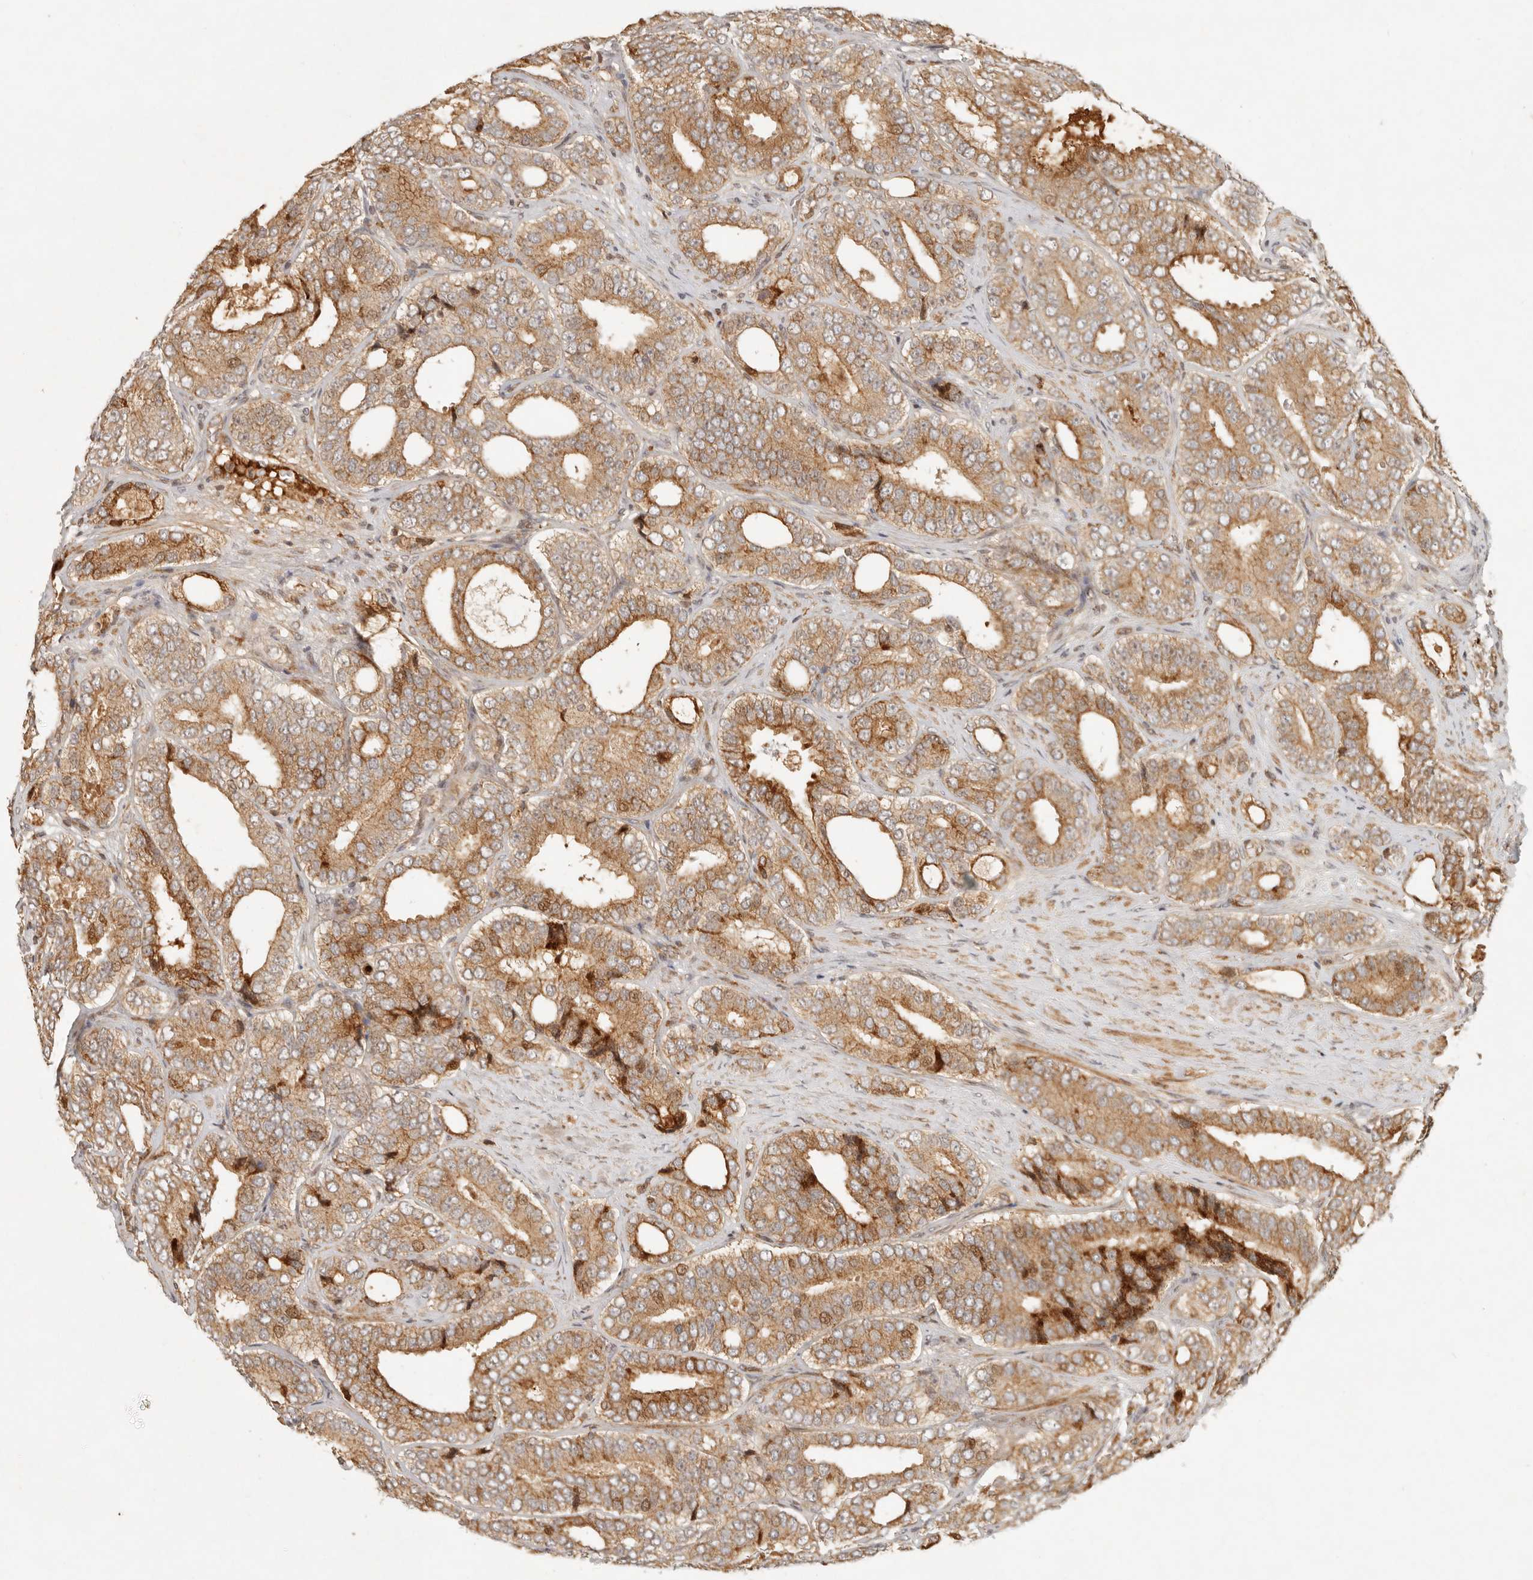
{"staining": {"intensity": "moderate", "quantity": ">75%", "location": "cytoplasmic/membranous"}, "tissue": "prostate cancer", "cell_type": "Tumor cells", "image_type": "cancer", "snomed": [{"axis": "morphology", "description": "Adenocarcinoma, High grade"}, {"axis": "topography", "description": "Prostate"}], "caption": "Immunohistochemistry (IHC) staining of prostate high-grade adenocarcinoma, which demonstrates medium levels of moderate cytoplasmic/membranous expression in about >75% of tumor cells indicating moderate cytoplasmic/membranous protein expression. The staining was performed using DAB (3,3'-diaminobenzidine) (brown) for protein detection and nuclei were counterstained in hematoxylin (blue).", "gene": "KLHL38", "patient": {"sex": "male", "age": 56}}